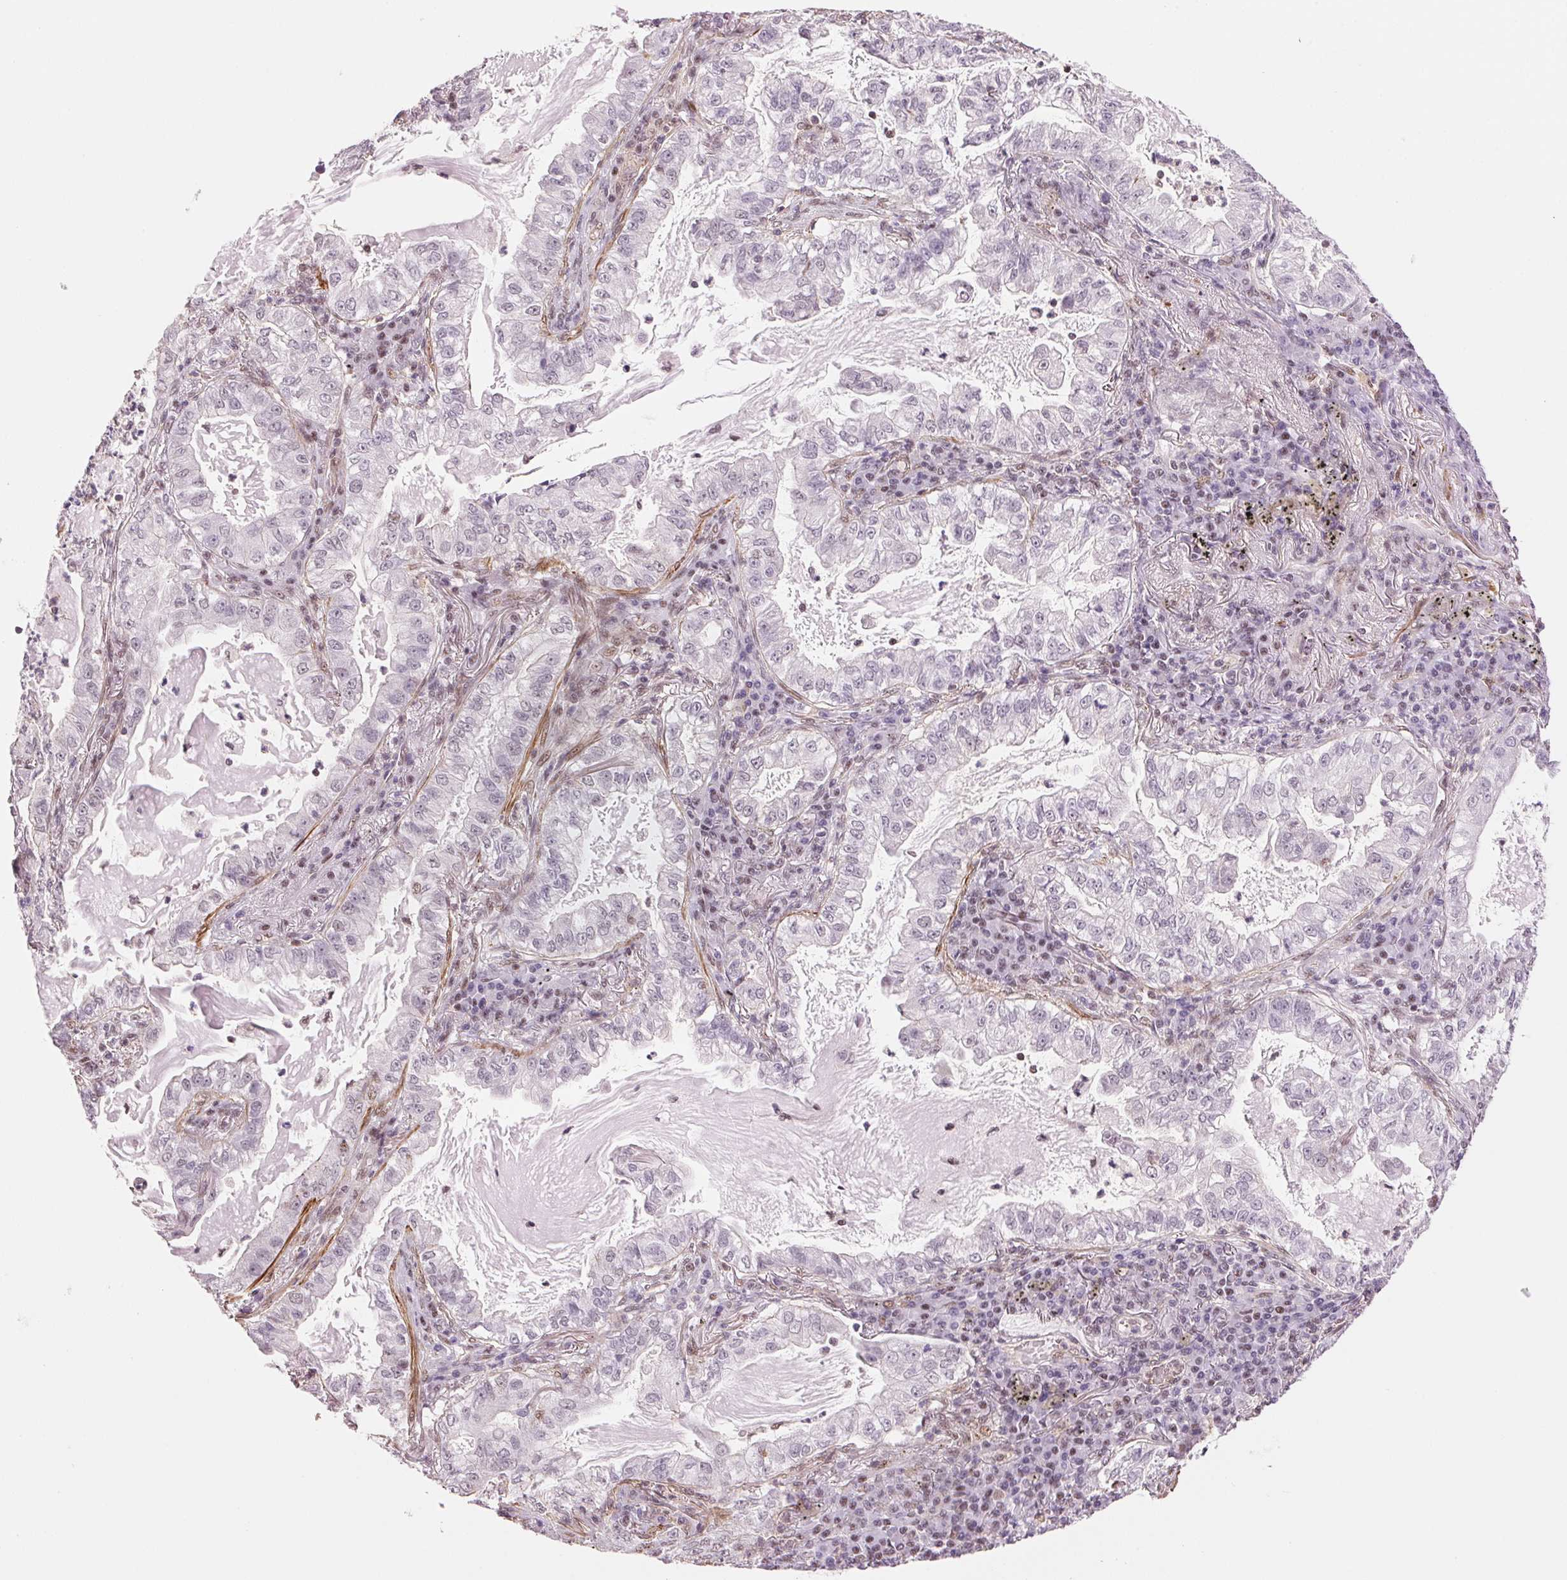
{"staining": {"intensity": "negative", "quantity": "none", "location": "none"}, "tissue": "lung cancer", "cell_type": "Tumor cells", "image_type": "cancer", "snomed": [{"axis": "morphology", "description": "Adenocarcinoma, NOS"}, {"axis": "topography", "description": "Lung"}], "caption": "Immunohistochemistry histopathology image of lung adenocarcinoma stained for a protein (brown), which reveals no positivity in tumor cells. (DAB IHC with hematoxylin counter stain).", "gene": "HNRNPDL", "patient": {"sex": "female", "age": 73}}